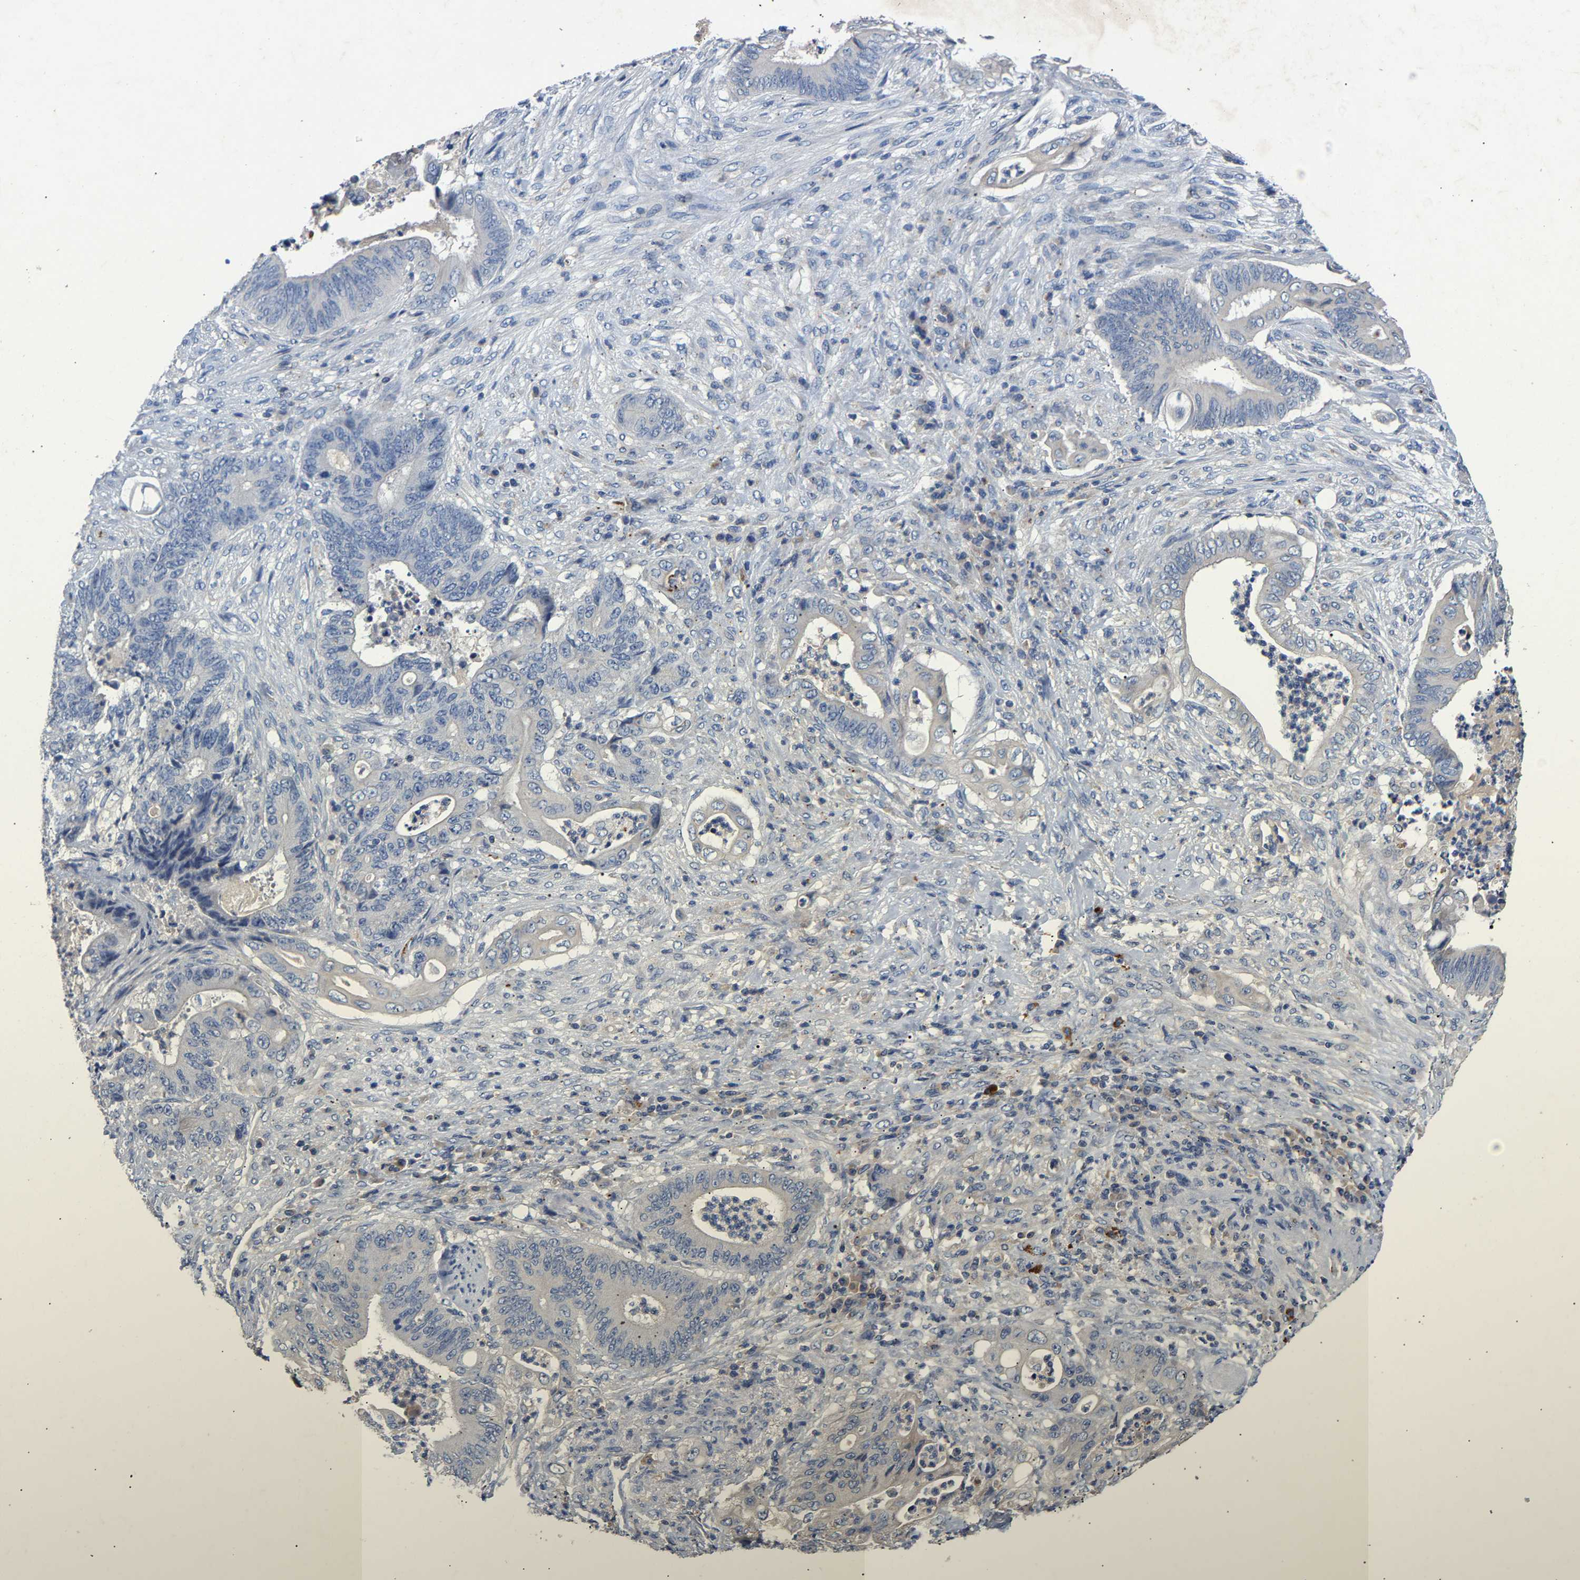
{"staining": {"intensity": "negative", "quantity": "none", "location": "none"}, "tissue": "stomach cancer", "cell_type": "Tumor cells", "image_type": "cancer", "snomed": [{"axis": "morphology", "description": "Adenocarcinoma, NOS"}, {"axis": "topography", "description": "Stomach"}], "caption": "DAB immunohistochemical staining of stomach cancer exhibits no significant positivity in tumor cells.", "gene": "CCDC171", "patient": {"sex": "female", "age": 73}}